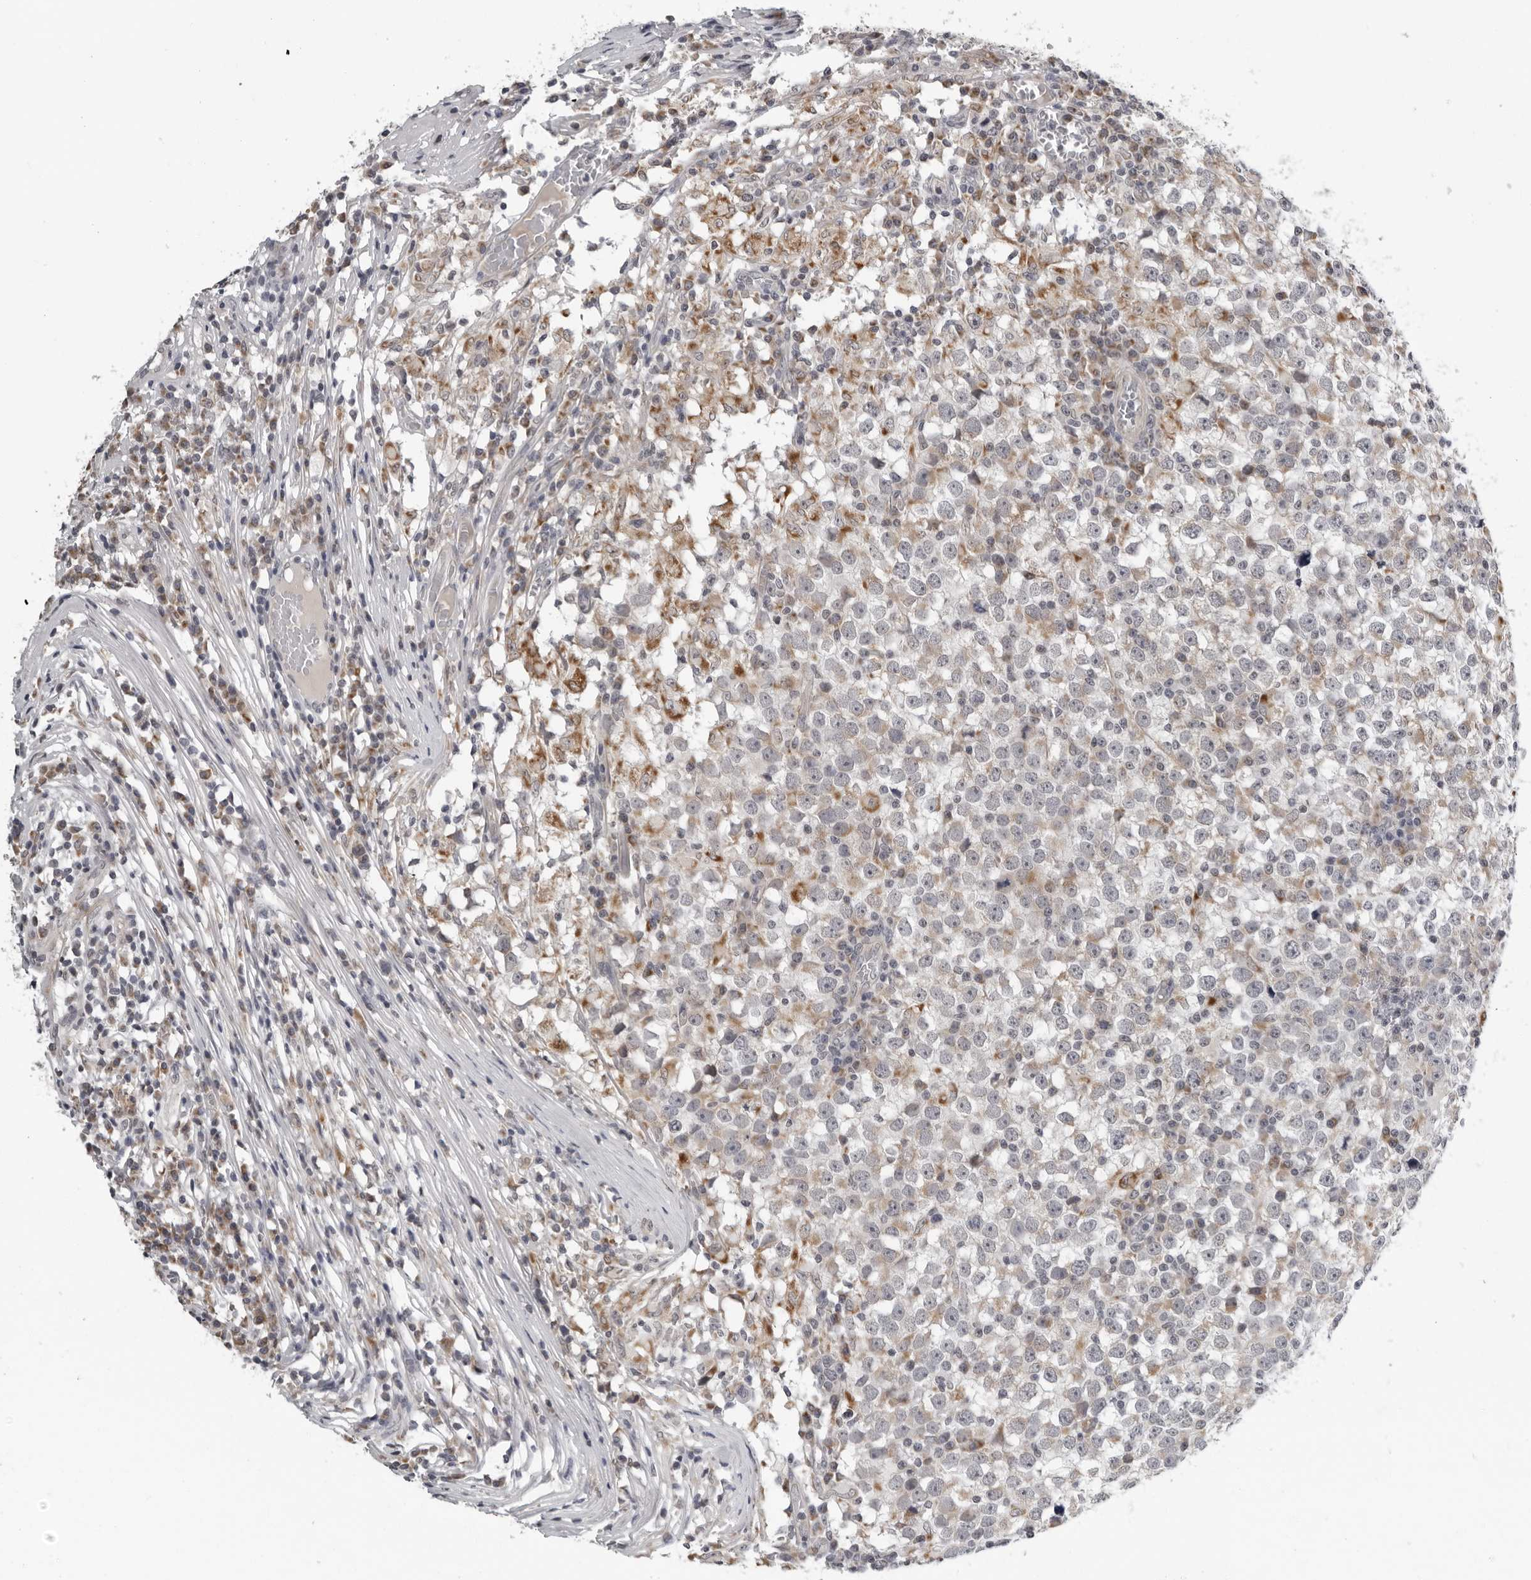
{"staining": {"intensity": "weak", "quantity": "<25%", "location": "cytoplasmic/membranous"}, "tissue": "testis cancer", "cell_type": "Tumor cells", "image_type": "cancer", "snomed": [{"axis": "morphology", "description": "Seminoma, NOS"}, {"axis": "topography", "description": "Testis"}], "caption": "Tumor cells are negative for brown protein staining in testis seminoma.", "gene": "CPT2", "patient": {"sex": "male", "age": 65}}